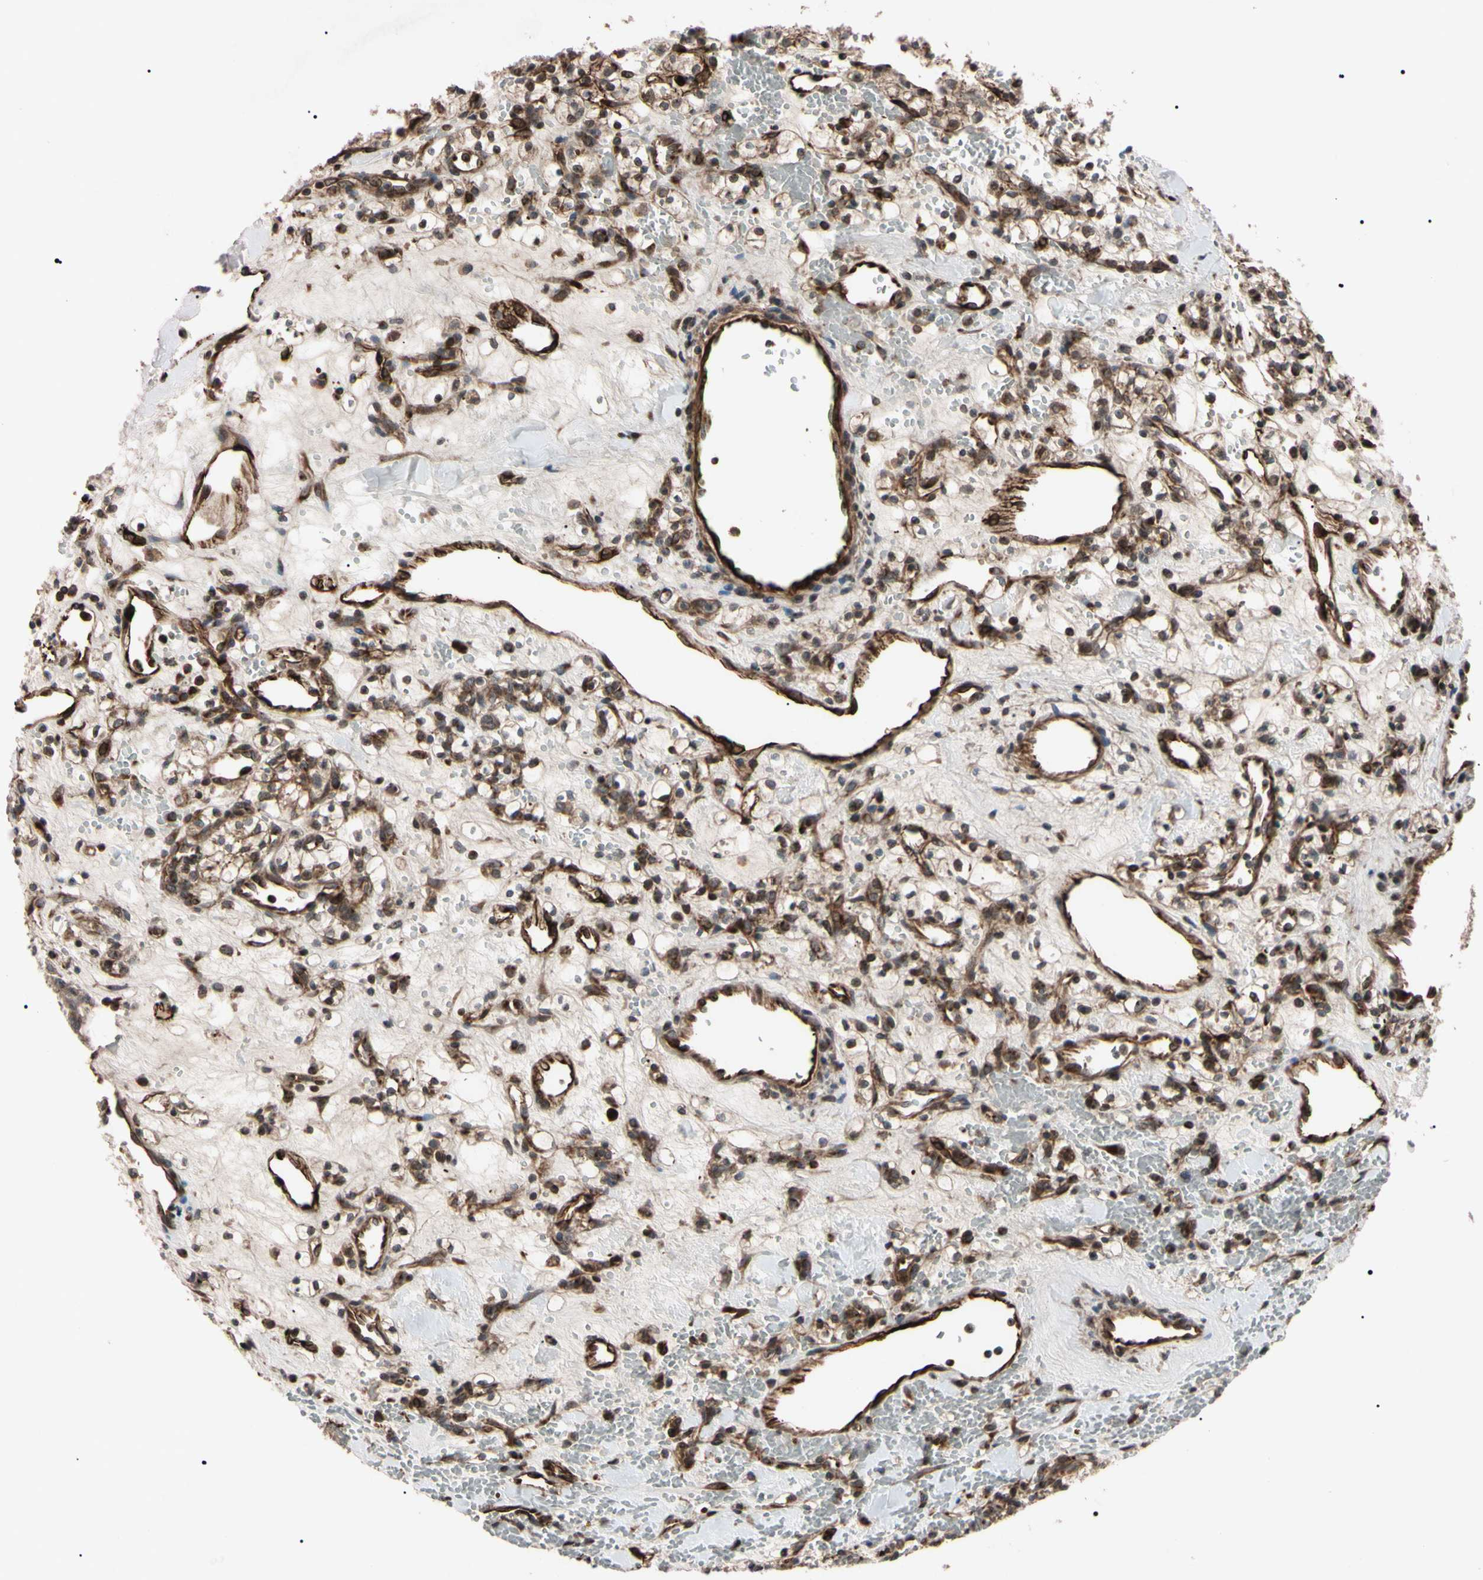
{"staining": {"intensity": "moderate", "quantity": ">75%", "location": "cytoplasmic/membranous"}, "tissue": "renal cancer", "cell_type": "Tumor cells", "image_type": "cancer", "snomed": [{"axis": "morphology", "description": "Adenocarcinoma, NOS"}, {"axis": "topography", "description": "Kidney"}], "caption": "Immunohistochemistry (IHC) (DAB) staining of human renal cancer exhibits moderate cytoplasmic/membranous protein positivity in about >75% of tumor cells. Nuclei are stained in blue.", "gene": "GUCY1B1", "patient": {"sex": "female", "age": 60}}